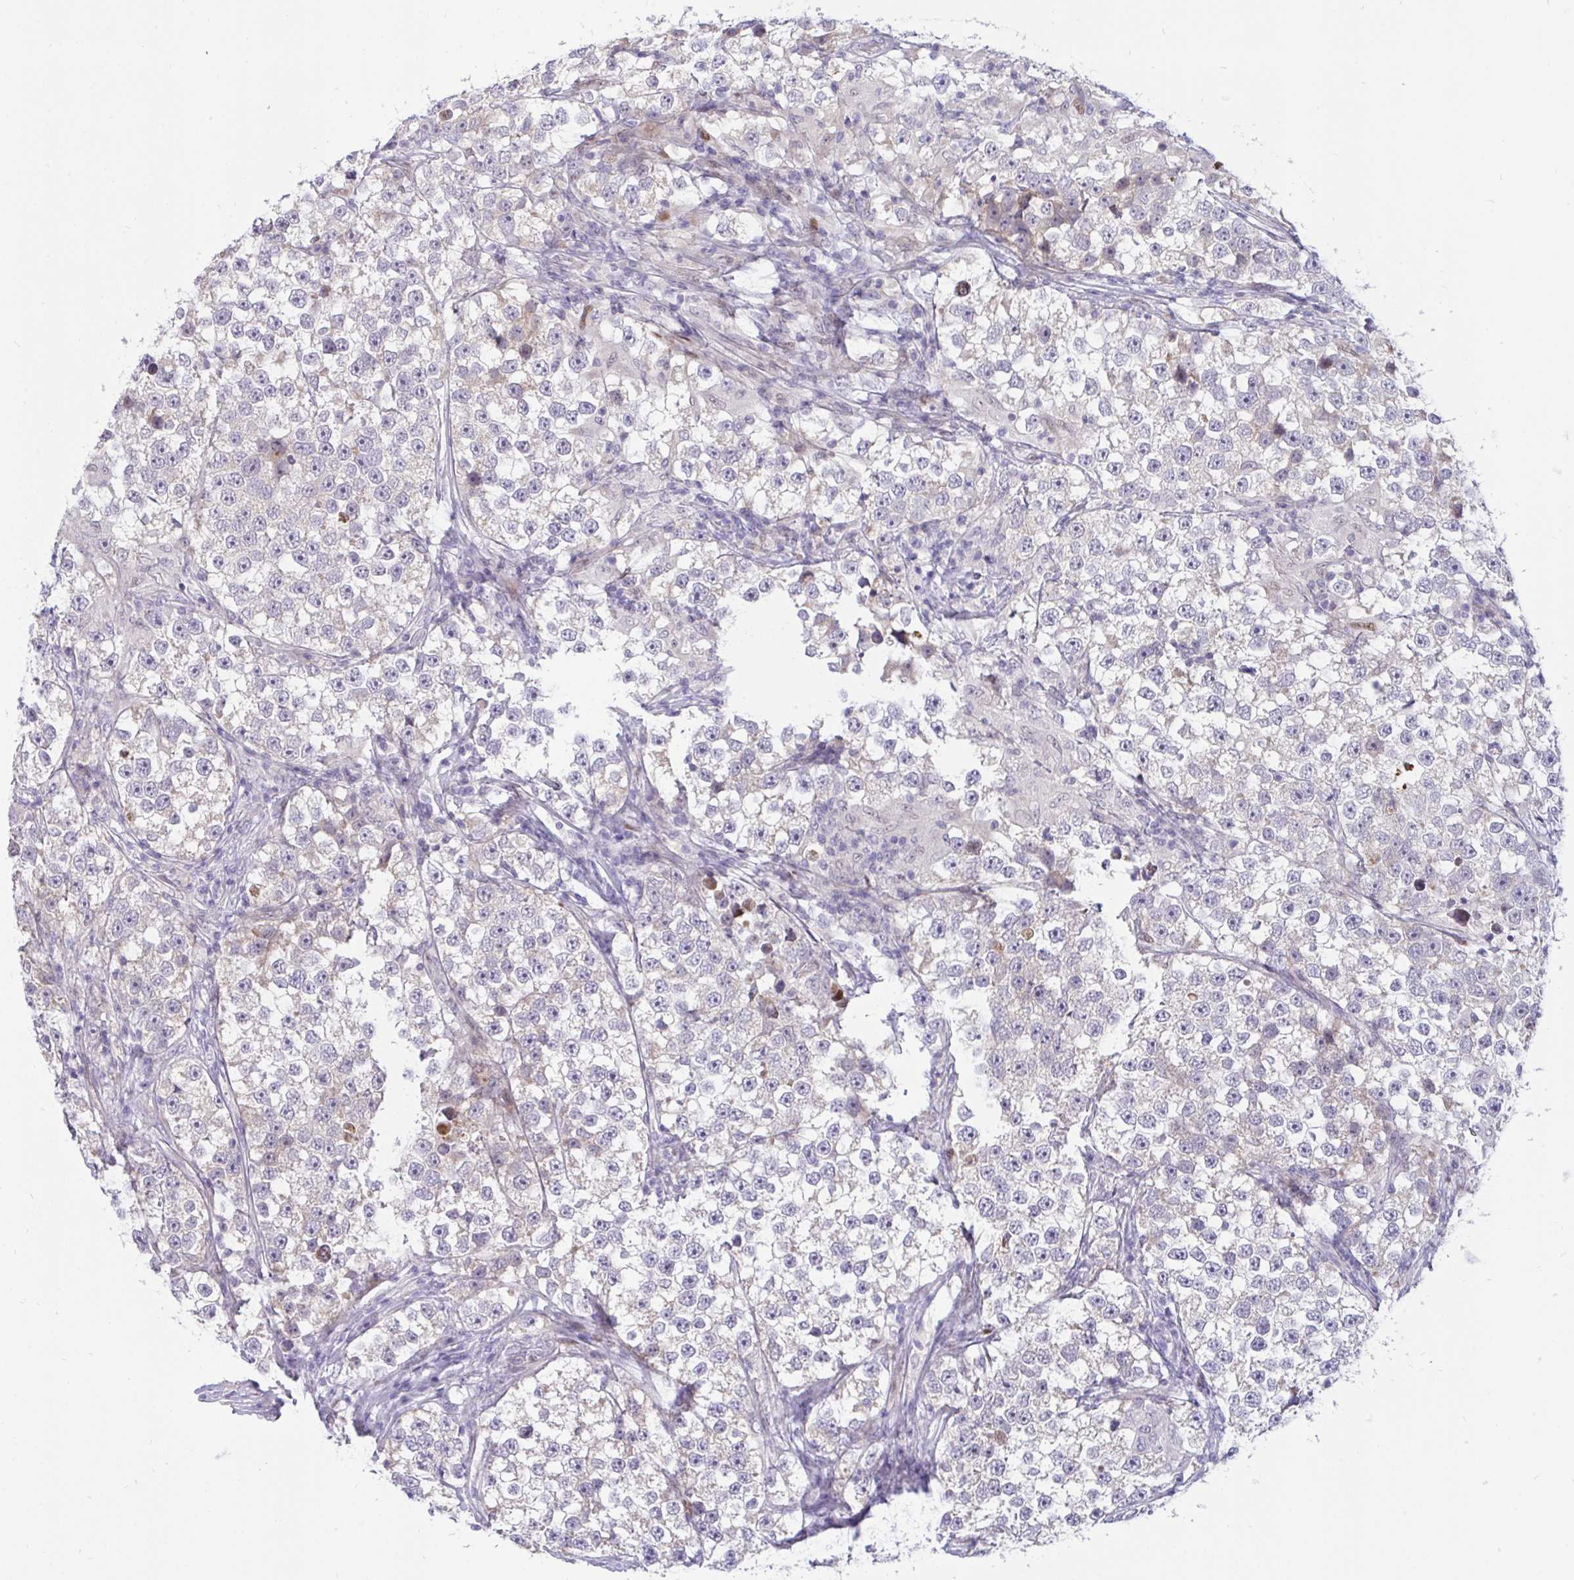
{"staining": {"intensity": "negative", "quantity": "none", "location": "none"}, "tissue": "testis cancer", "cell_type": "Tumor cells", "image_type": "cancer", "snomed": [{"axis": "morphology", "description": "Seminoma, NOS"}, {"axis": "topography", "description": "Testis"}], "caption": "Immunohistochemistry (IHC) histopathology image of human testis seminoma stained for a protein (brown), which exhibits no staining in tumor cells.", "gene": "EPOP", "patient": {"sex": "male", "age": 46}}